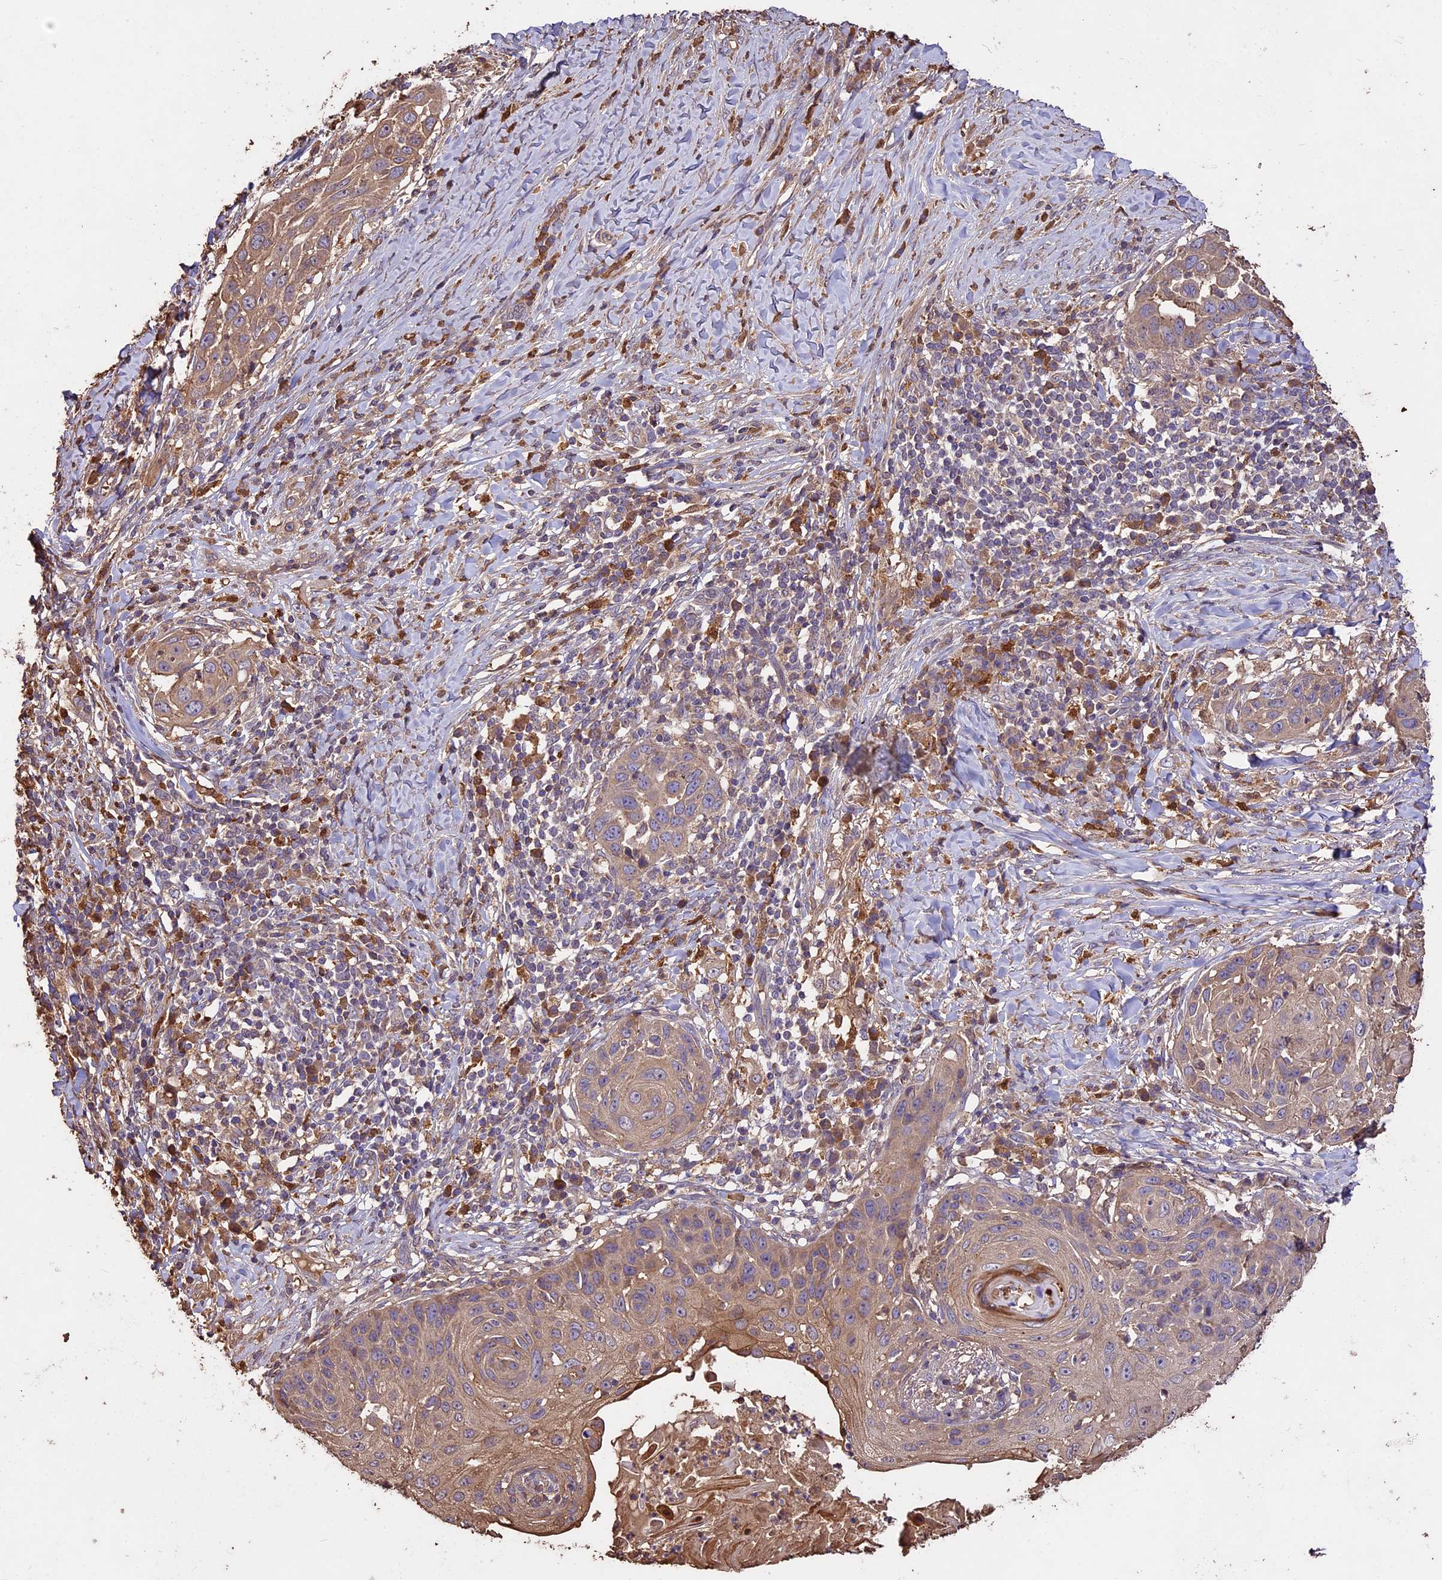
{"staining": {"intensity": "moderate", "quantity": ">75%", "location": "cytoplasmic/membranous"}, "tissue": "skin cancer", "cell_type": "Tumor cells", "image_type": "cancer", "snomed": [{"axis": "morphology", "description": "Squamous cell carcinoma, NOS"}, {"axis": "topography", "description": "Skin"}], "caption": "Skin squamous cell carcinoma stained with DAB immunohistochemistry shows medium levels of moderate cytoplasmic/membranous expression in about >75% of tumor cells.", "gene": "CRLF1", "patient": {"sex": "female", "age": 44}}